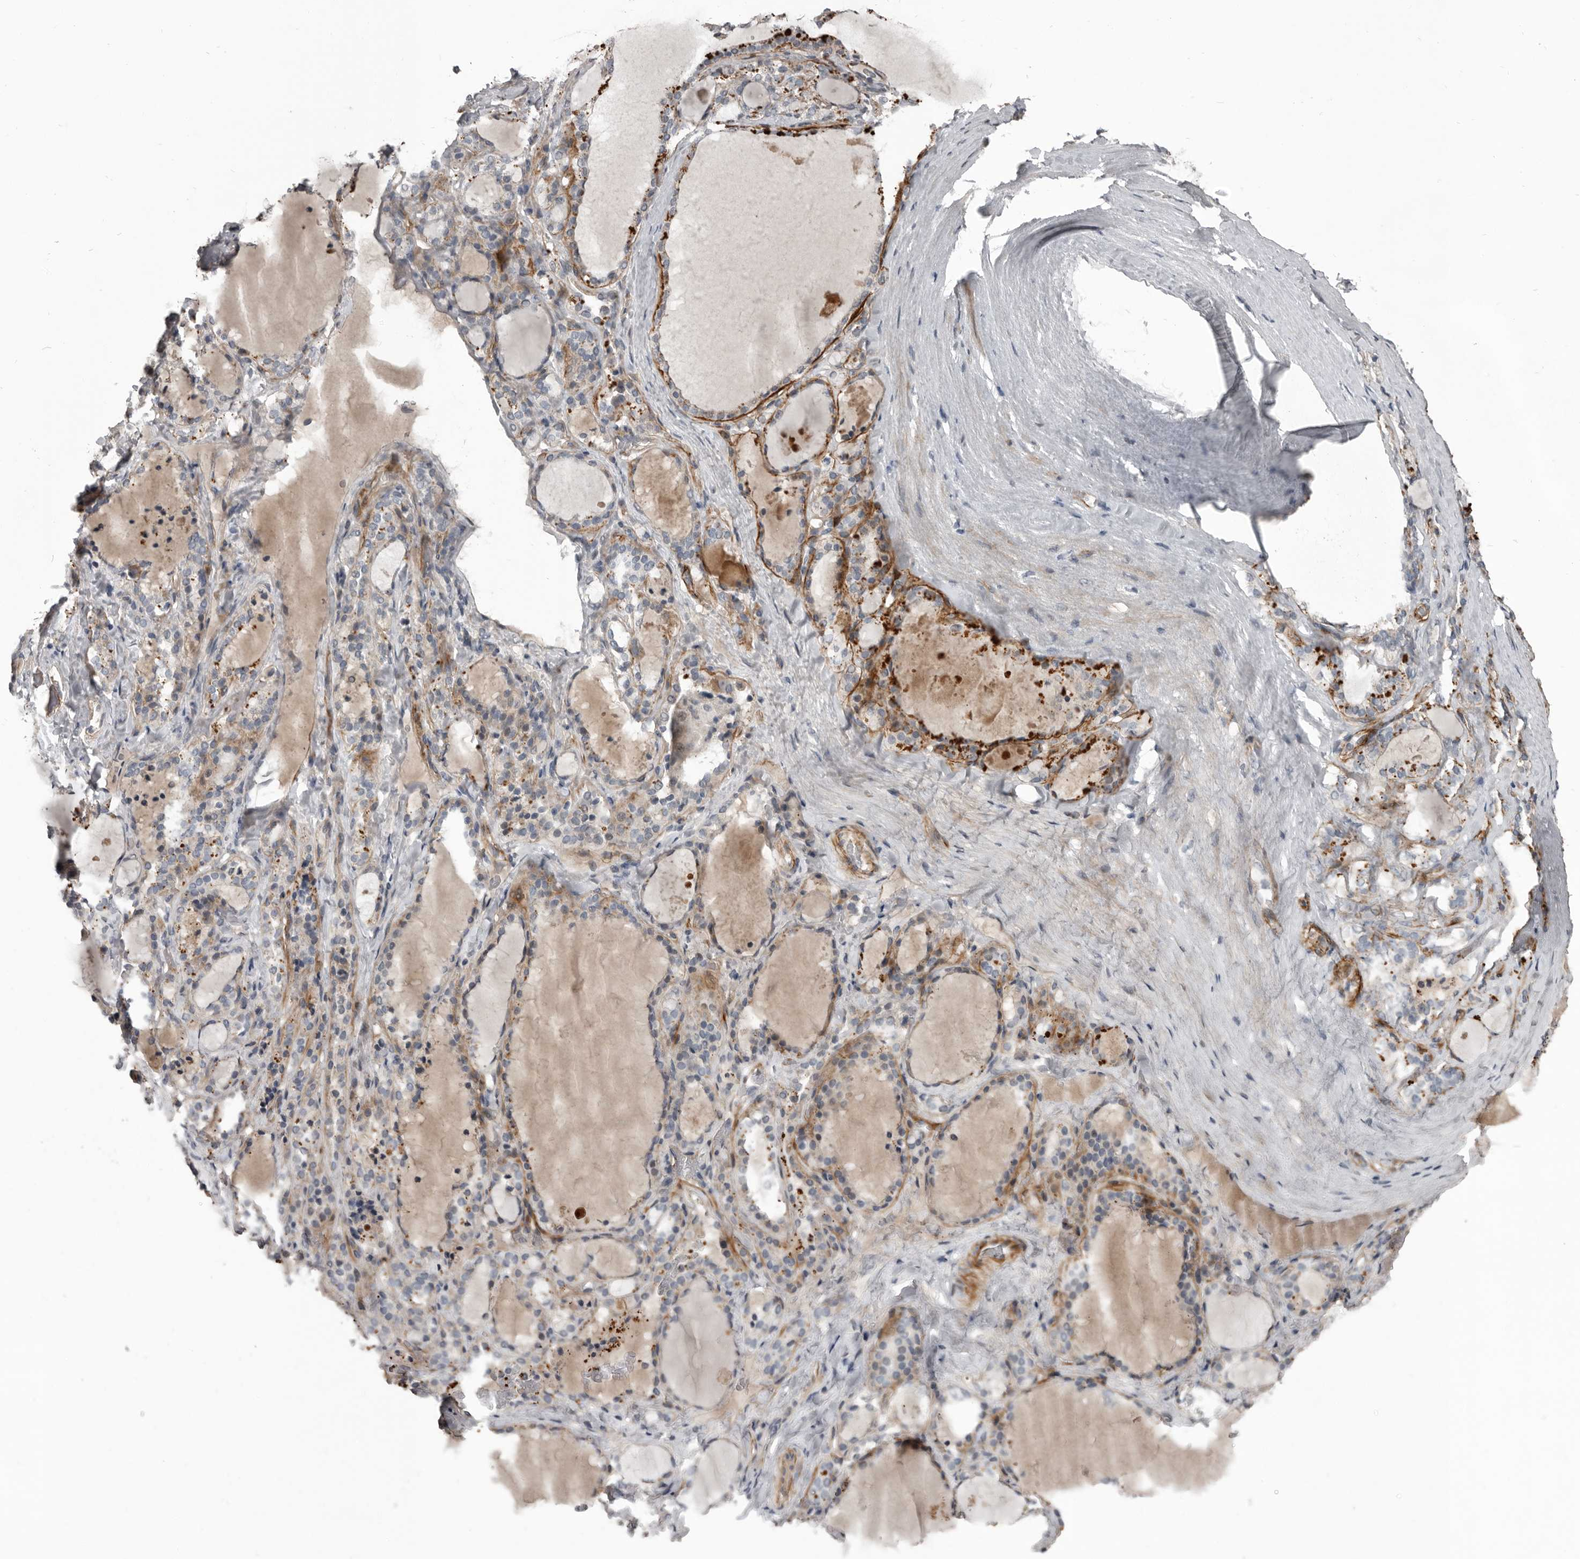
{"staining": {"intensity": "moderate", "quantity": "<25%", "location": "cytoplasmic/membranous"}, "tissue": "thyroid gland", "cell_type": "Glandular cells", "image_type": "normal", "snomed": [{"axis": "morphology", "description": "Normal tissue, NOS"}, {"axis": "topography", "description": "Thyroid gland"}], "caption": "Glandular cells exhibit low levels of moderate cytoplasmic/membranous positivity in about <25% of cells in normal thyroid gland. Immunohistochemistry (ihc) stains the protein in brown and the nuclei are stained blue.", "gene": "C1orf216", "patient": {"sex": "female", "age": 22}}